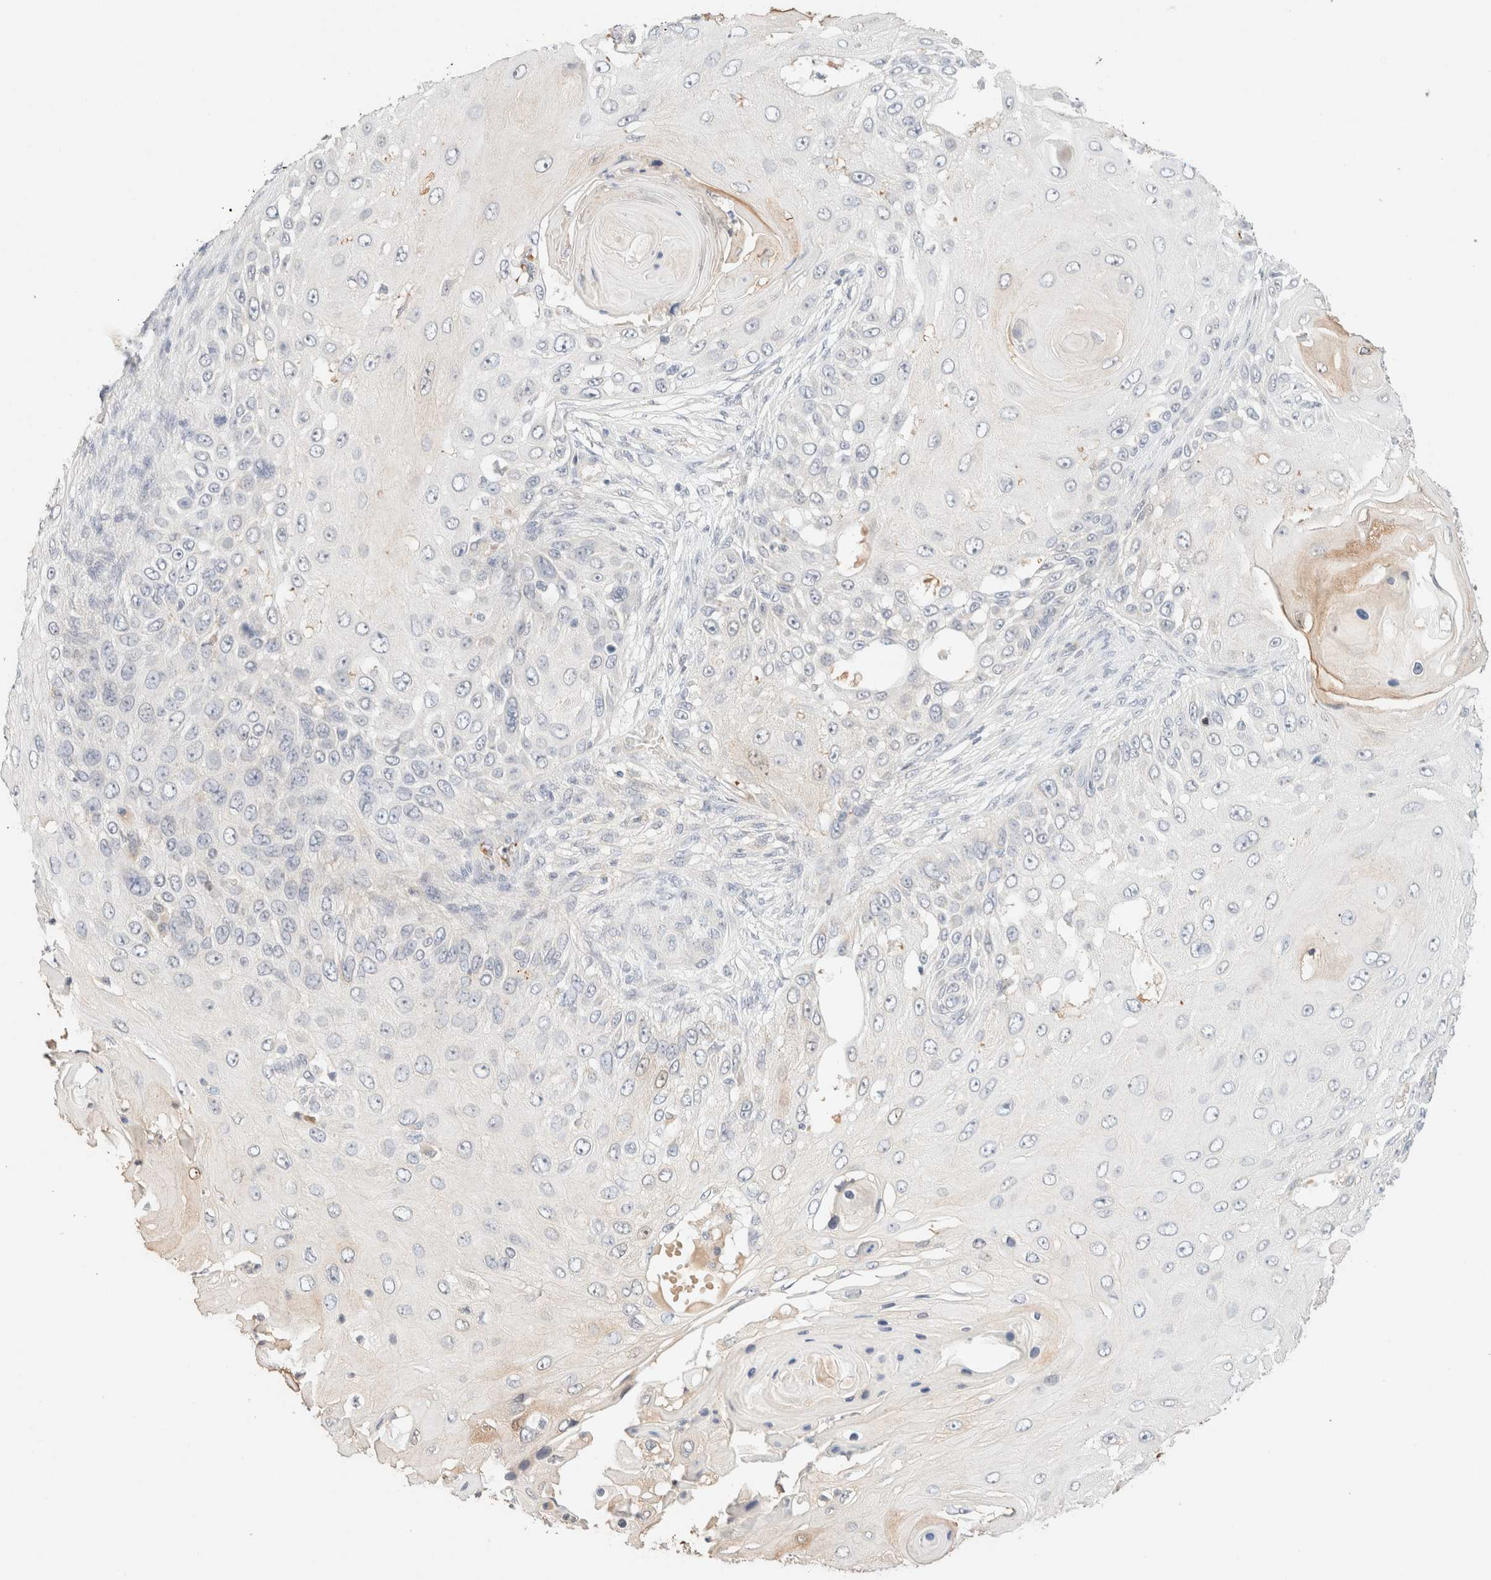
{"staining": {"intensity": "negative", "quantity": "none", "location": "none"}, "tissue": "skin cancer", "cell_type": "Tumor cells", "image_type": "cancer", "snomed": [{"axis": "morphology", "description": "Squamous cell carcinoma, NOS"}, {"axis": "topography", "description": "Skin"}], "caption": "Immunohistochemical staining of human skin cancer displays no significant positivity in tumor cells.", "gene": "SNTB1", "patient": {"sex": "female", "age": 44}}